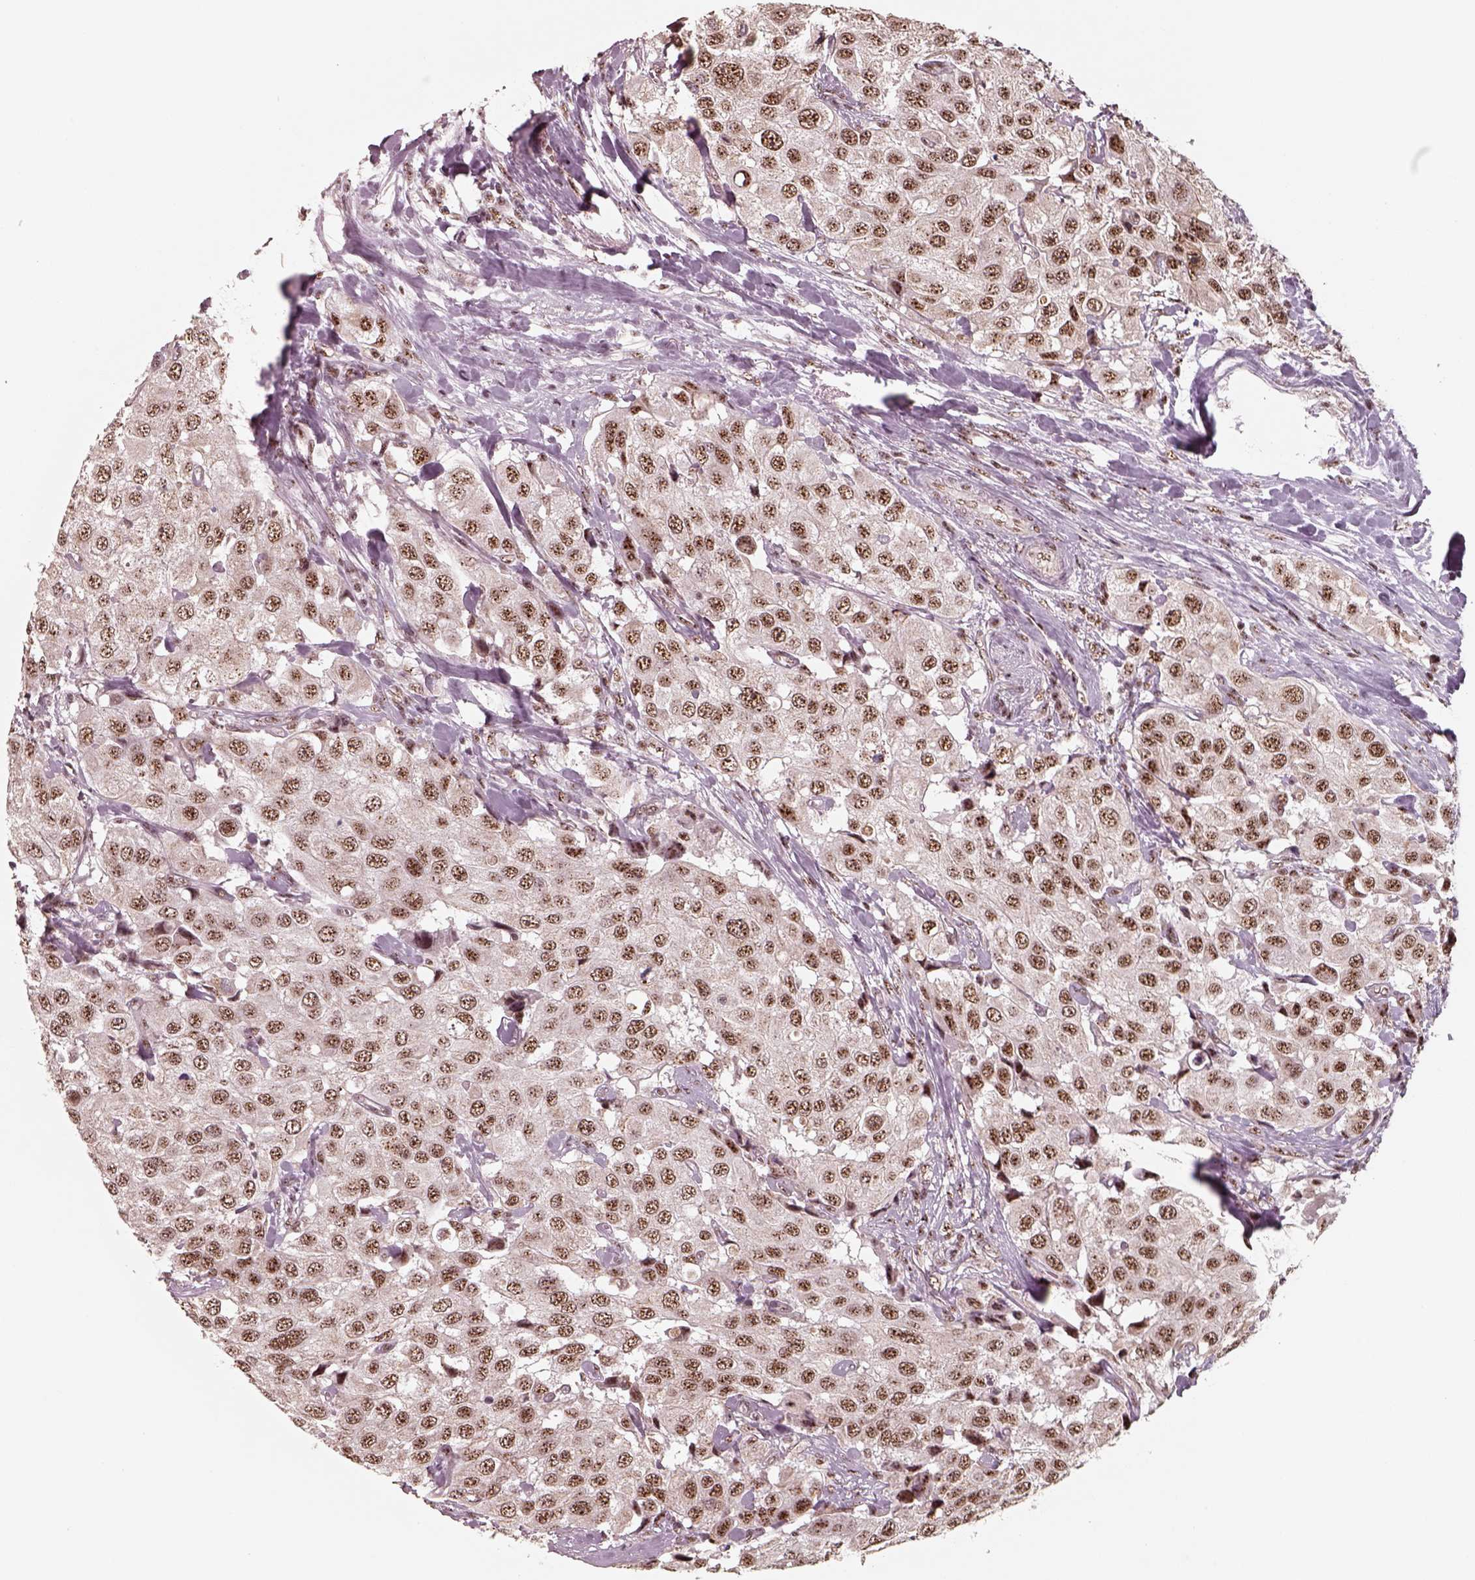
{"staining": {"intensity": "moderate", "quantity": ">75%", "location": "nuclear"}, "tissue": "urothelial cancer", "cell_type": "Tumor cells", "image_type": "cancer", "snomed": [{"axis": "morphology", "description": "Urothelial carcinoma, High grade"}, {"axis": "topography", "description": "Urinary bladder"}], "caption": "A brown stain shows moderate nuclear positivity of a protein in human urothelial cancer tumor cells.", "gene": "ATXN7L3", "patient": {"sex": "female", "age": 64}}